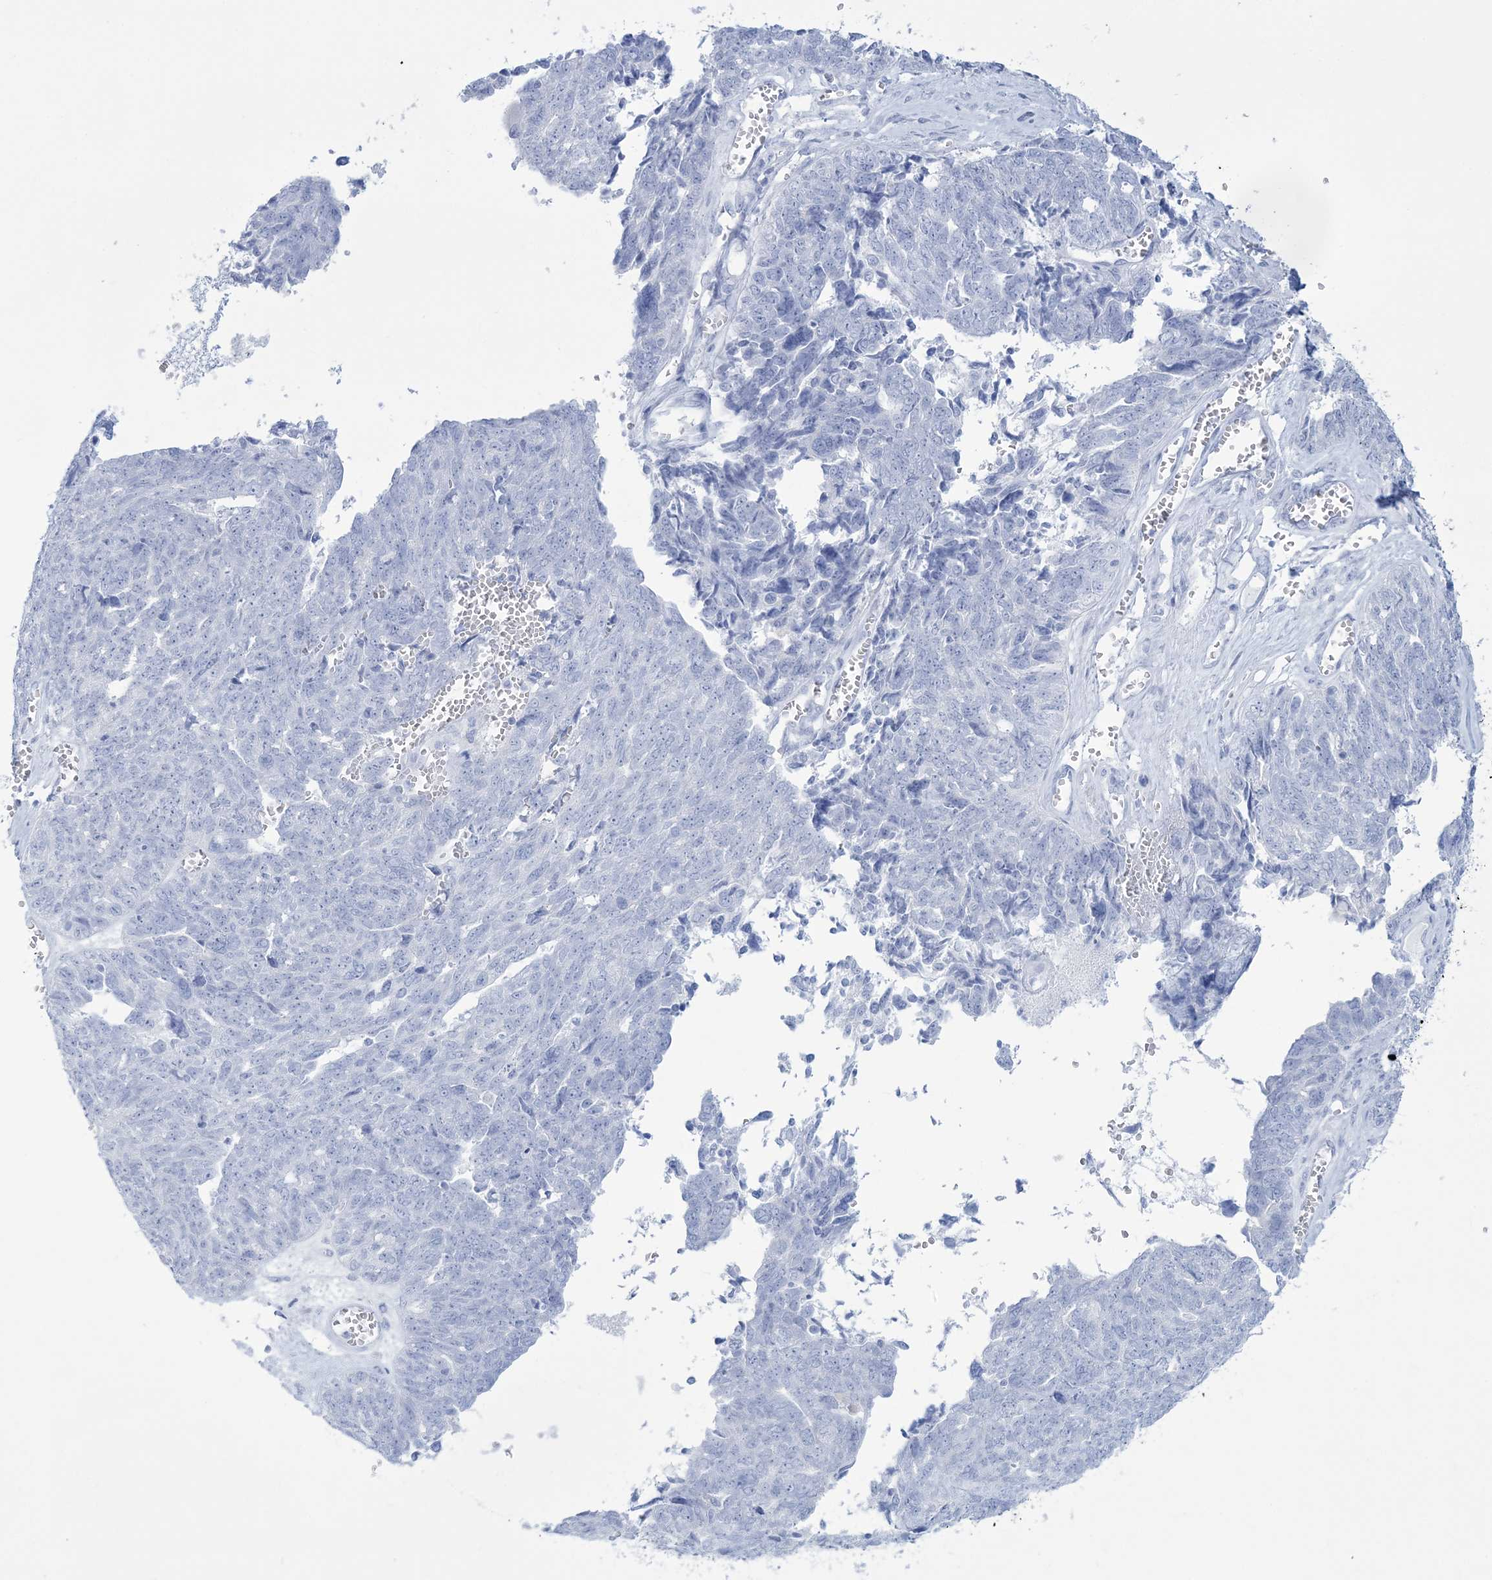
{"staining": {"intensity": "negative", "quantity": "none", "location": "none"}, "tissue": "ovarian cancer", "cell_type": "Tumor cells", "image_type": "cancer", "snomed": [{"axis": "morphology", "description": "Cystadenocarcinoma, serous, NOS"}, {"axis": "topography", "description": "Ovary"}], "caption": "Tumor cells show no significant staining in ovarian cancer (serous cystadenocarcinoma).", "gene": "RBP2", "patient": {"sex": "female", "age": 79}}